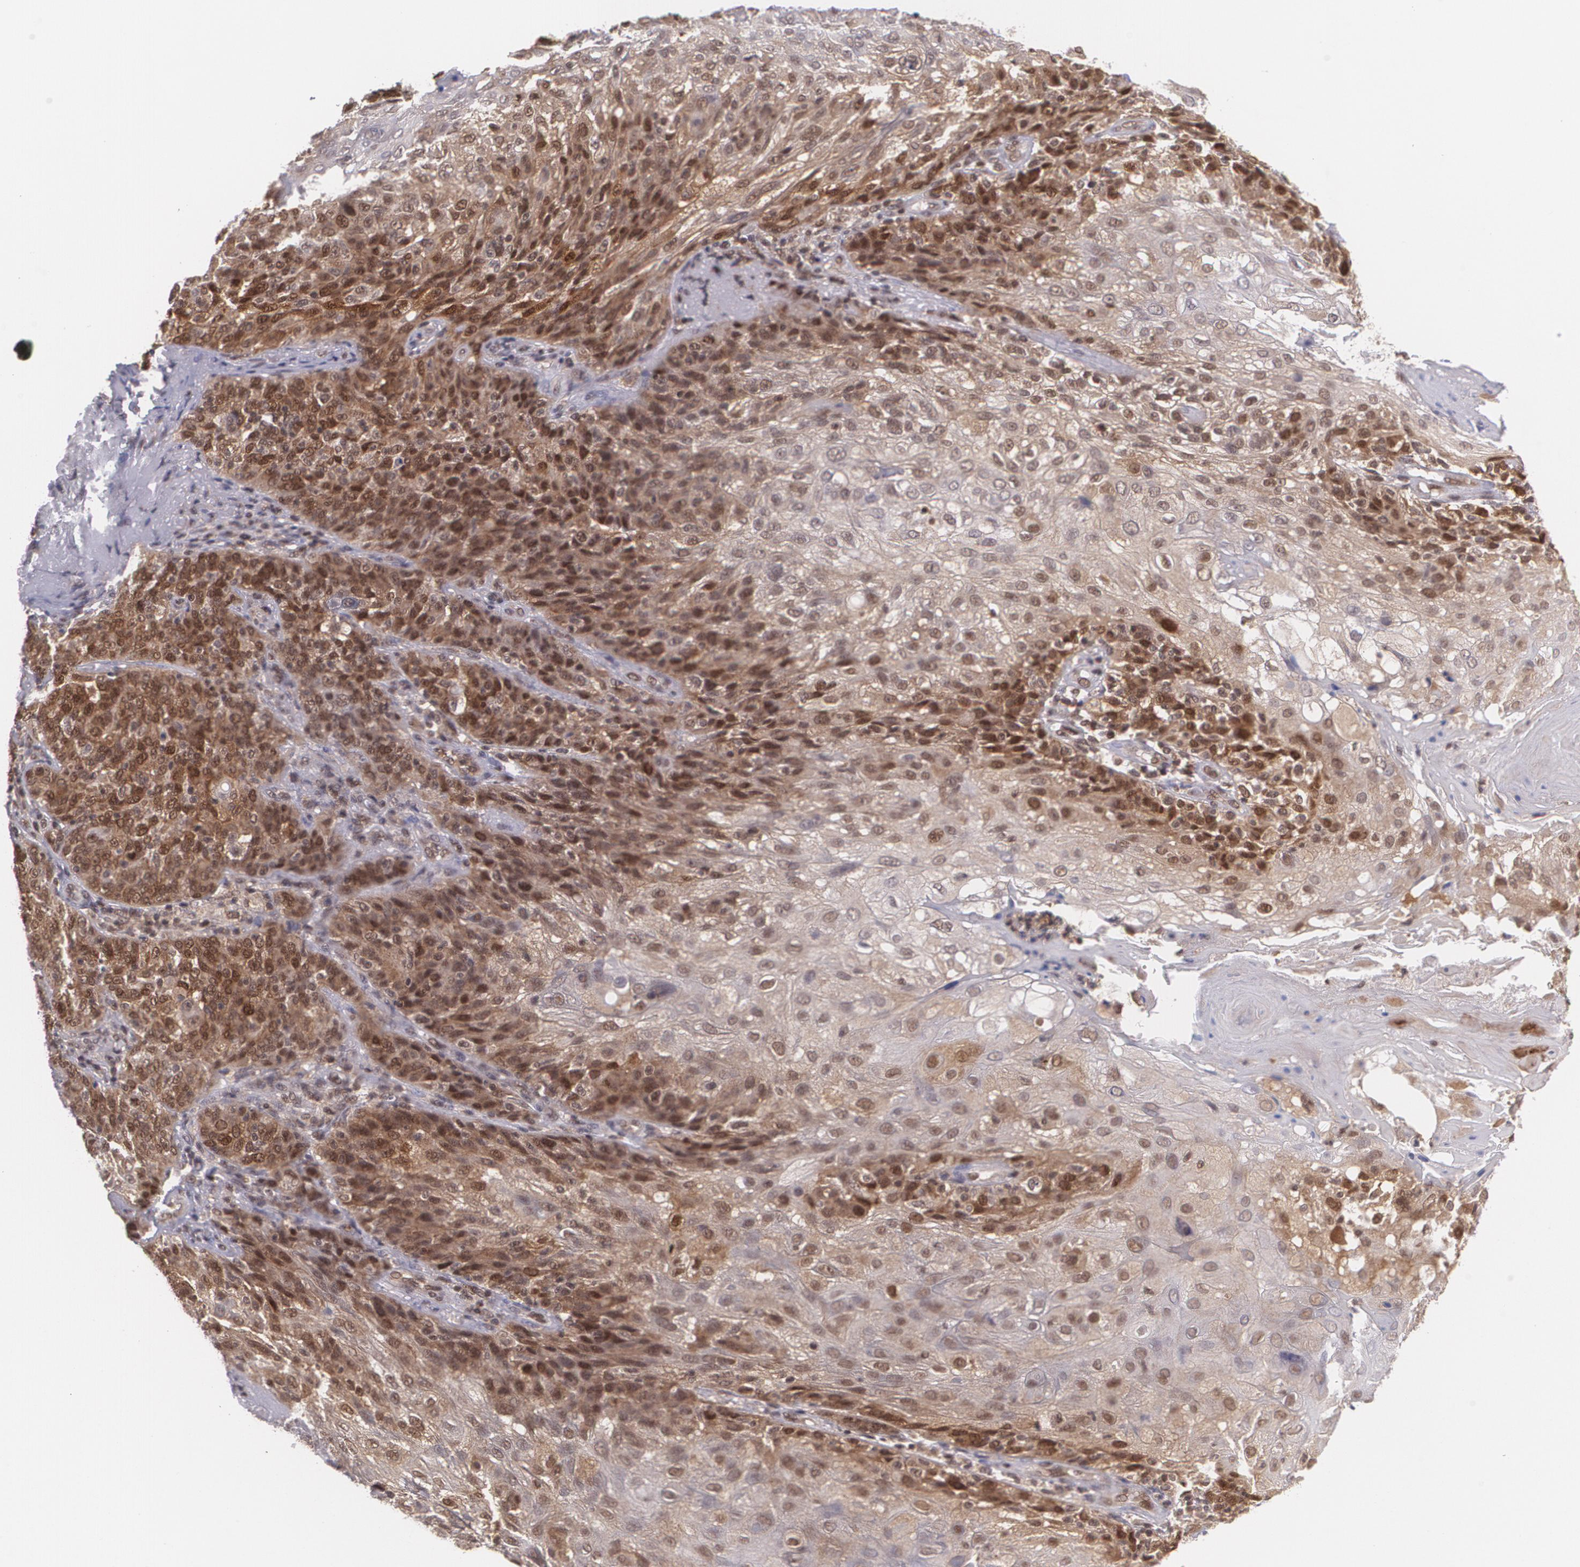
{"staining": {"intensity": "moderate", "quantity": "25%-75%", "location": "cytoplasmic/membranous,nuclear"}, "tissue": "skin cancer", "cell_type": "Tumor cells", "image_type": "cancer", "snomed": [{"axis": "morphology", "description": "Normal tissue, NOS"}, {"axis": "morphology", "description": "Squamous cell carcinoma, NOS"}, {"axis": "topography", "description": "Skin"}], "caption": "Immunohistochemistry (IHC) image of neoplastic tissue: skin cancer (squamous cell carcinoma) stained using immunohistochemistry (IHC) displays medium levels of moderate protein expression localized specifically in the cytoplasmic/membranous and nuclear of tumor cells, appearing as a cytoplasmic/membranous and nuclear brown color.", "gene": "CUL2", "patient": {"sex": "female", "age": 83}}